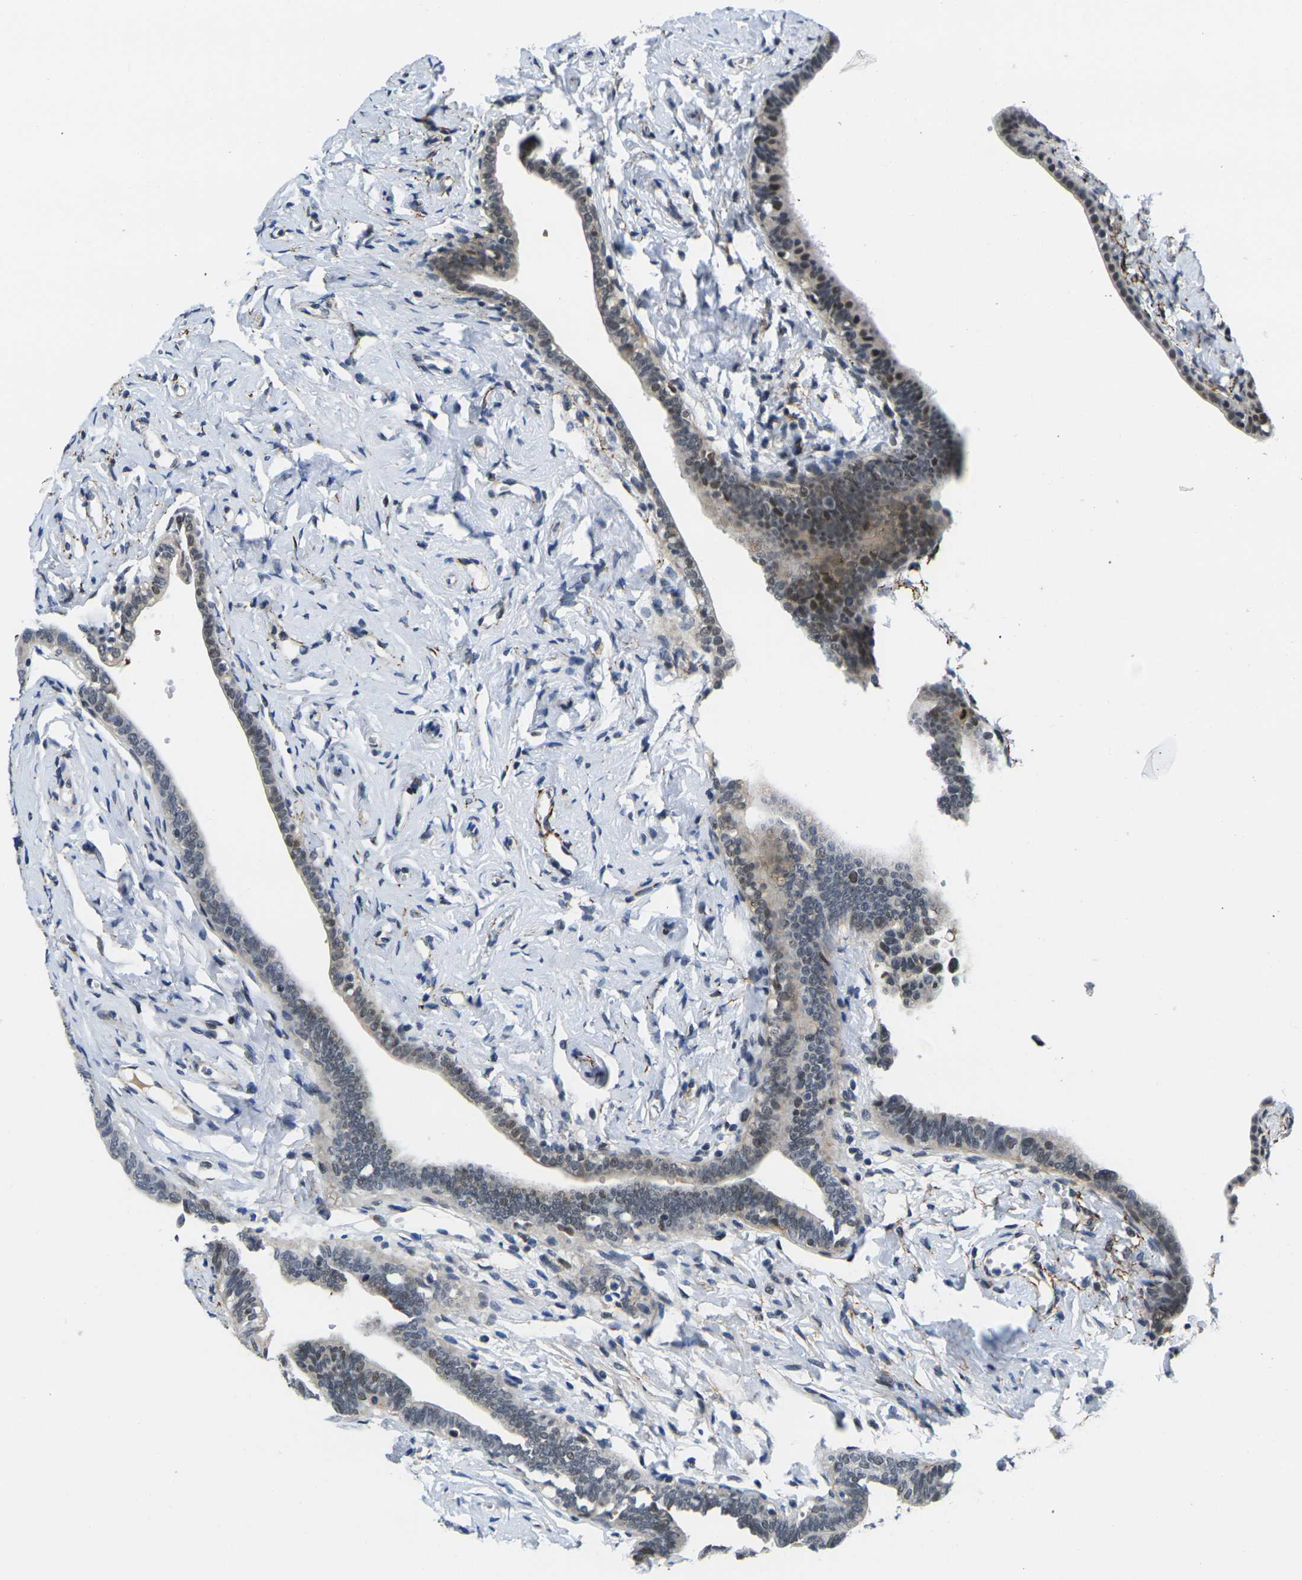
{"staining": {"intensity": "moderate", "quantity": "25%-75%", "location": "nuclear"}, "tissue": "fallopian tube", "cell_type": "Glandular cells", "image_type": "normal", "snomed": [{"axis": "morphology", "description": "Normal tissue, NOS"}, {"axis": "topography", "description": "Fallopian tube"}], "caption": "Fallopian tube stained with a brown dye shows moderate nuclear positive expression in about 25%-75% of glandular cells.", "gene": "RBM7", "patient": {"sex": "female", "age": 71}}